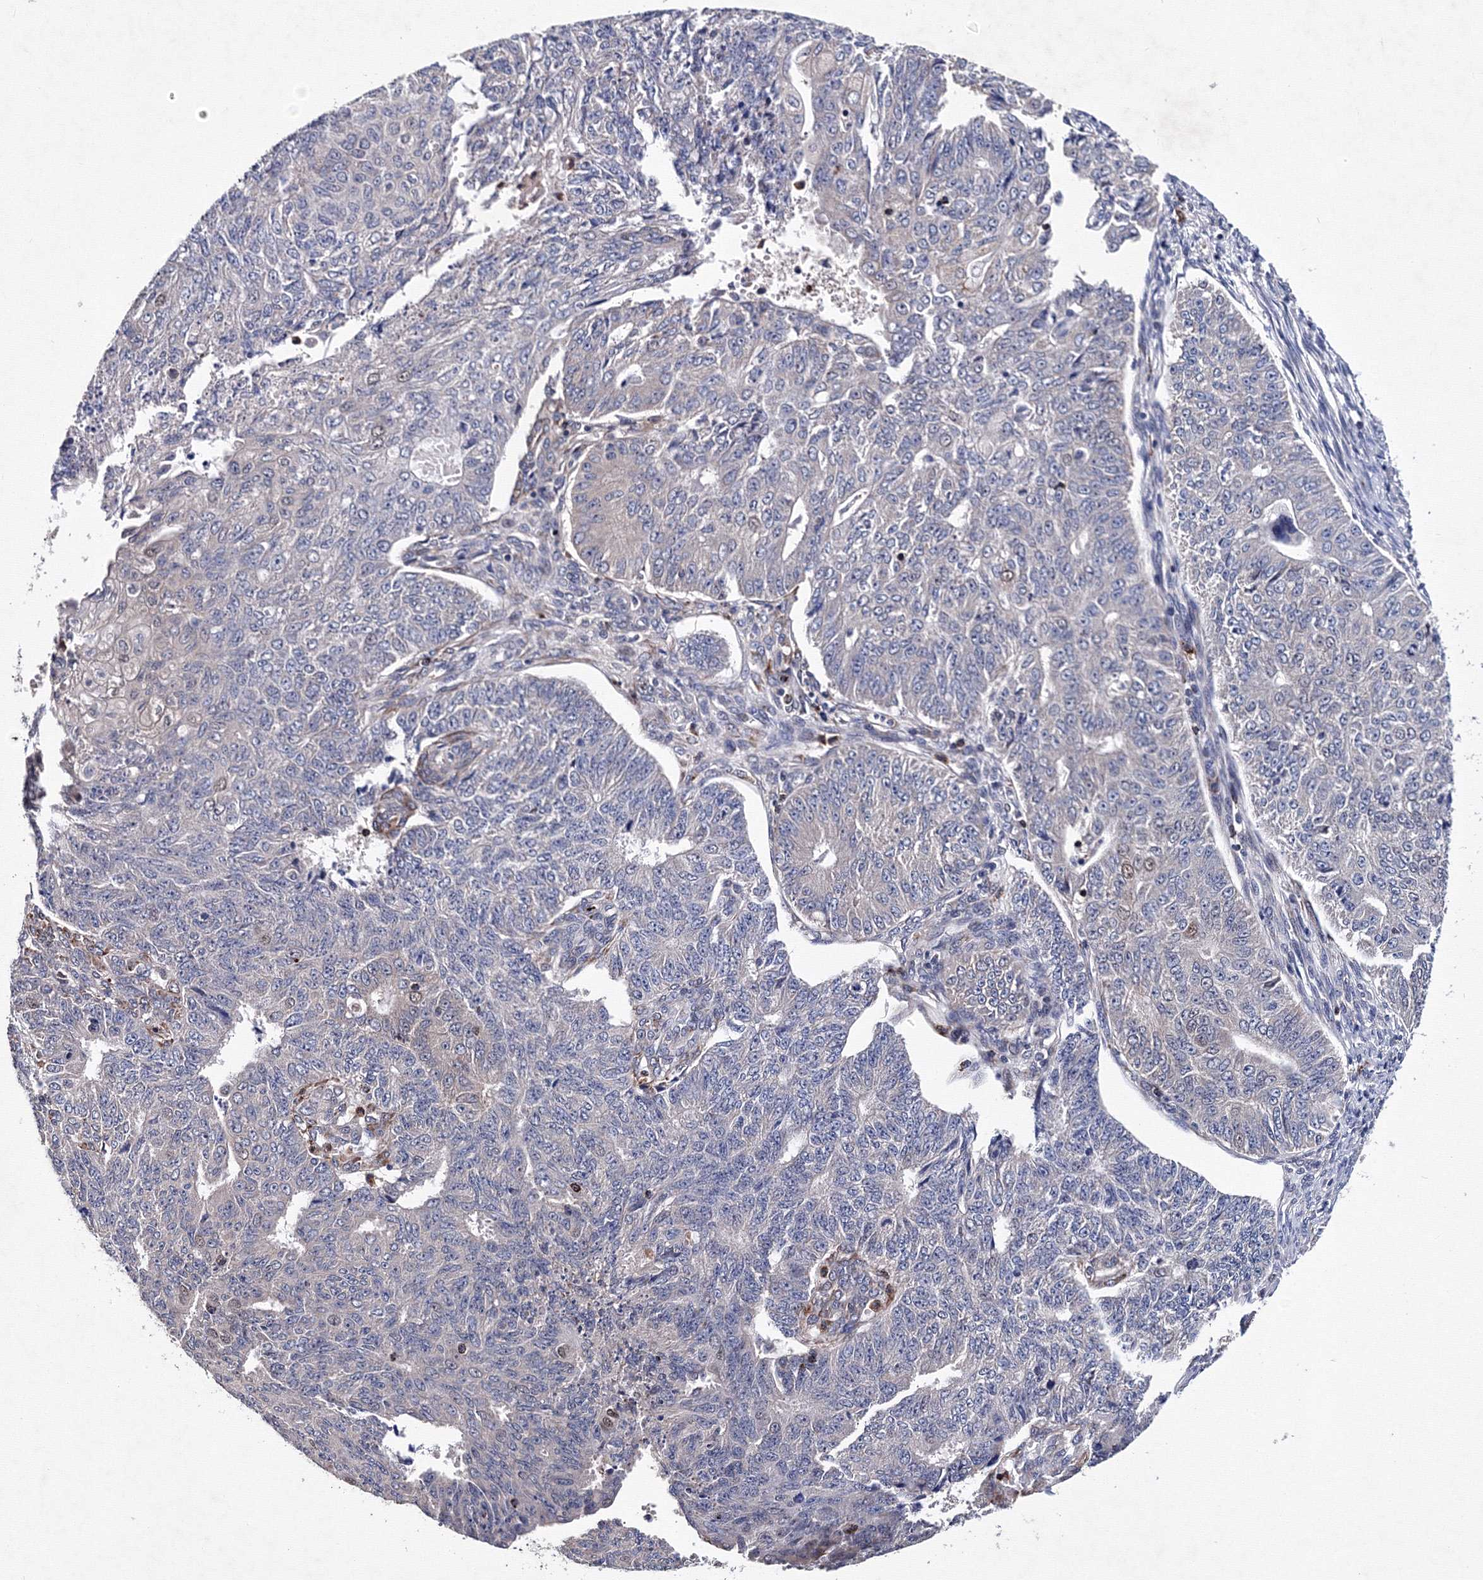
{"staining": {"intensity": "negative", "quantity": "none", "location": "none"}, "tissue": "endometrial cancer", "cell_type": "Tumor cells", "image_type": "cancer", "snomed": [{"axis": "morphology", "description": "Adenocarcinoma, NOS"}, {"axis": "topography", "description": "Endometrium"}], "caption": "A high-resolution photomicrograph shows IHC staining of endometrial cancer, which demonstrates no significant expression in tumor cells.", "gene": "PHYKPL", "patient": {"sex": "female", "age": 32}}